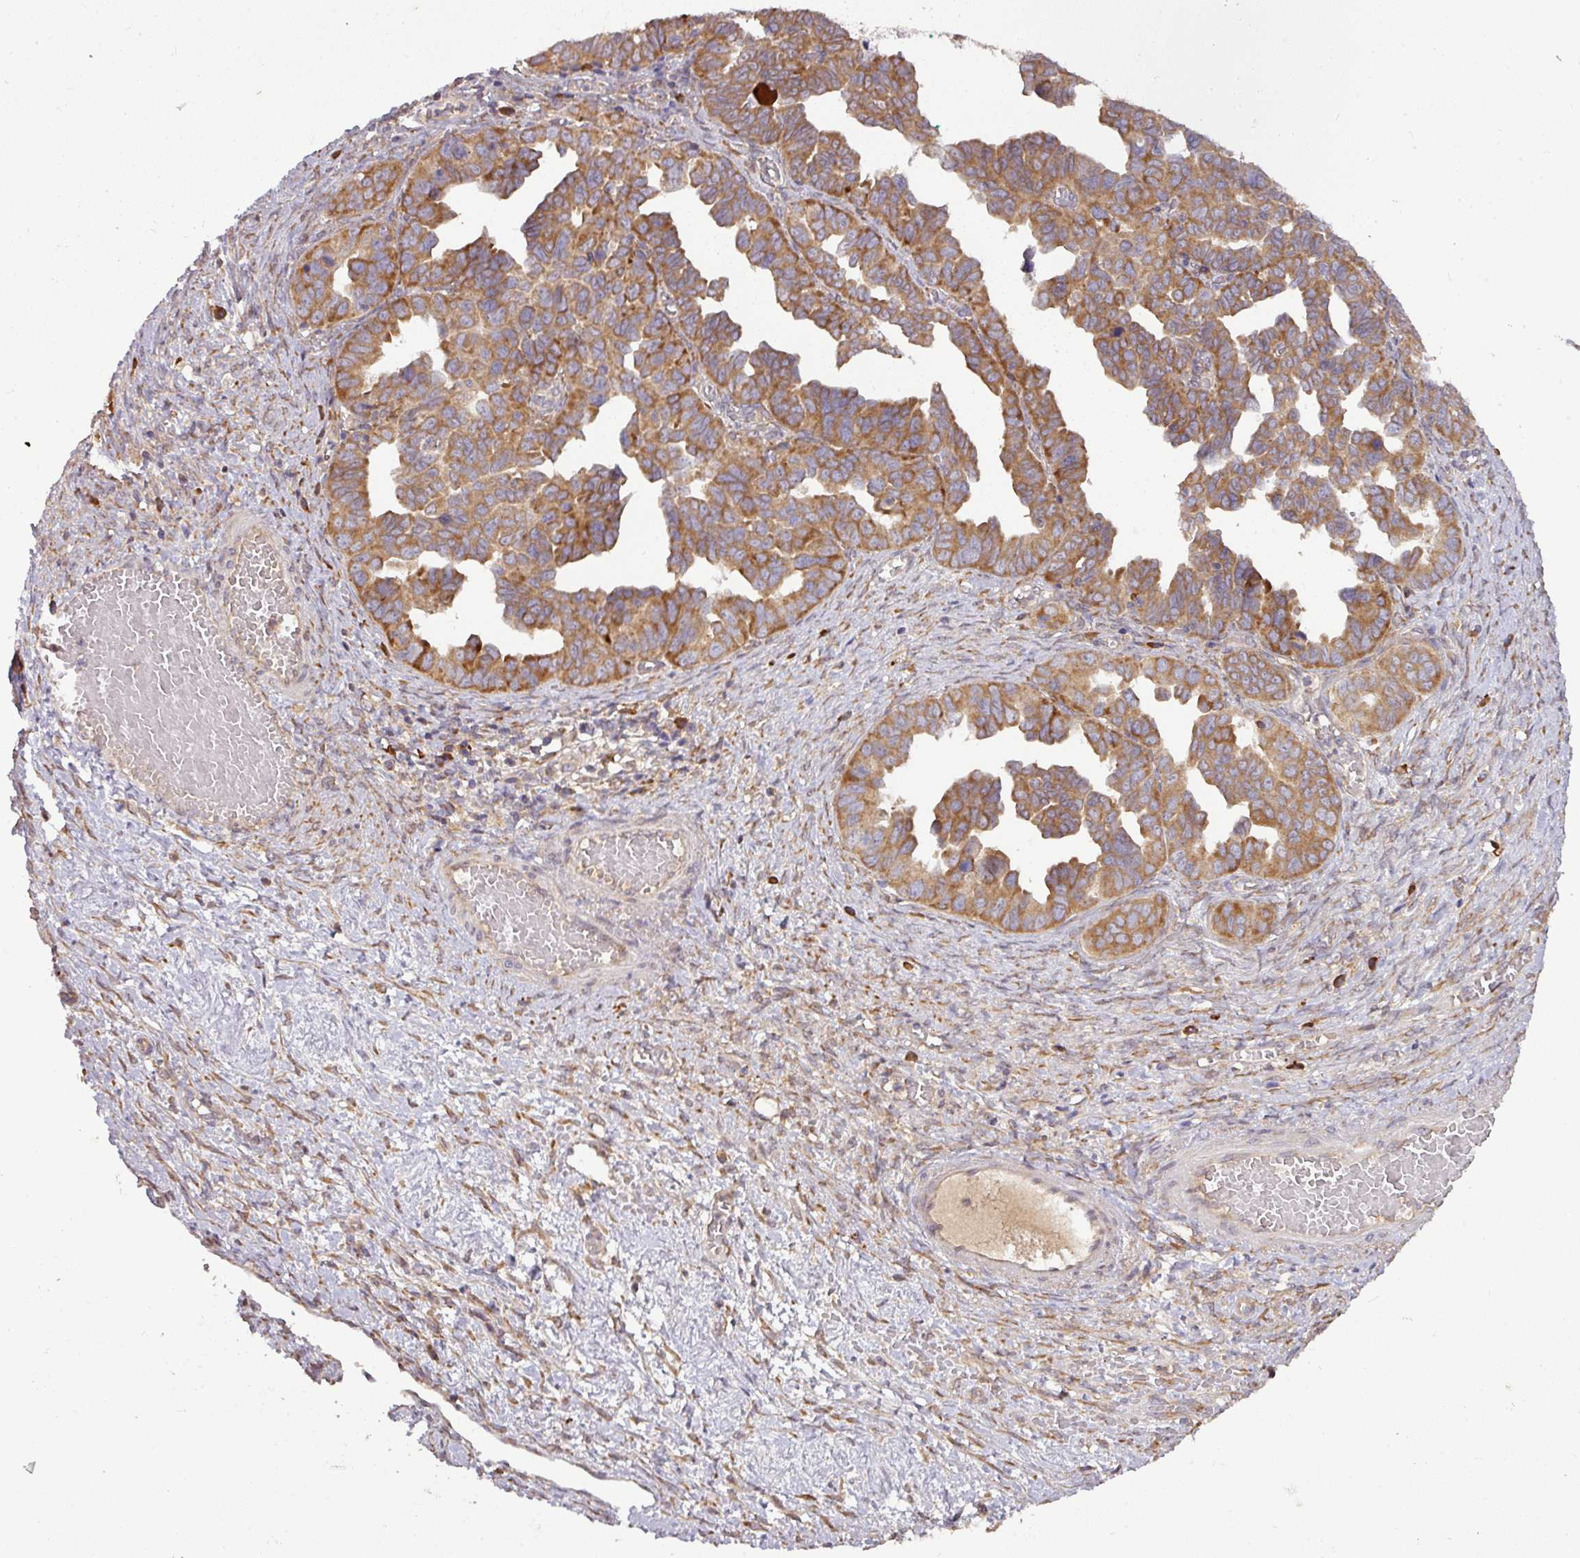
{"staining": {"intensity": "moderate", "quantity": ">75%", "location": "cytoplasmic/membranous"}, "tissue": "ovarian cancer", "cell_type": "Tumor cells", "image_type": "cancer", "snomed": [{"axis": "morphology", "description": "Cystadenocarcinoma, serous, NOS"}, {"axis": "topography", "description": "Ovary"}], "caption": "Immunohistochemical staining of ovarian cancer (serous cystadenocarcinoma) exhibits medium levels of moderate cytoplasmic/membranous protein expression in approximately >75% of tumor cells.", "gene": "GALP", "patient": {"sex": "female", "age": 64}}